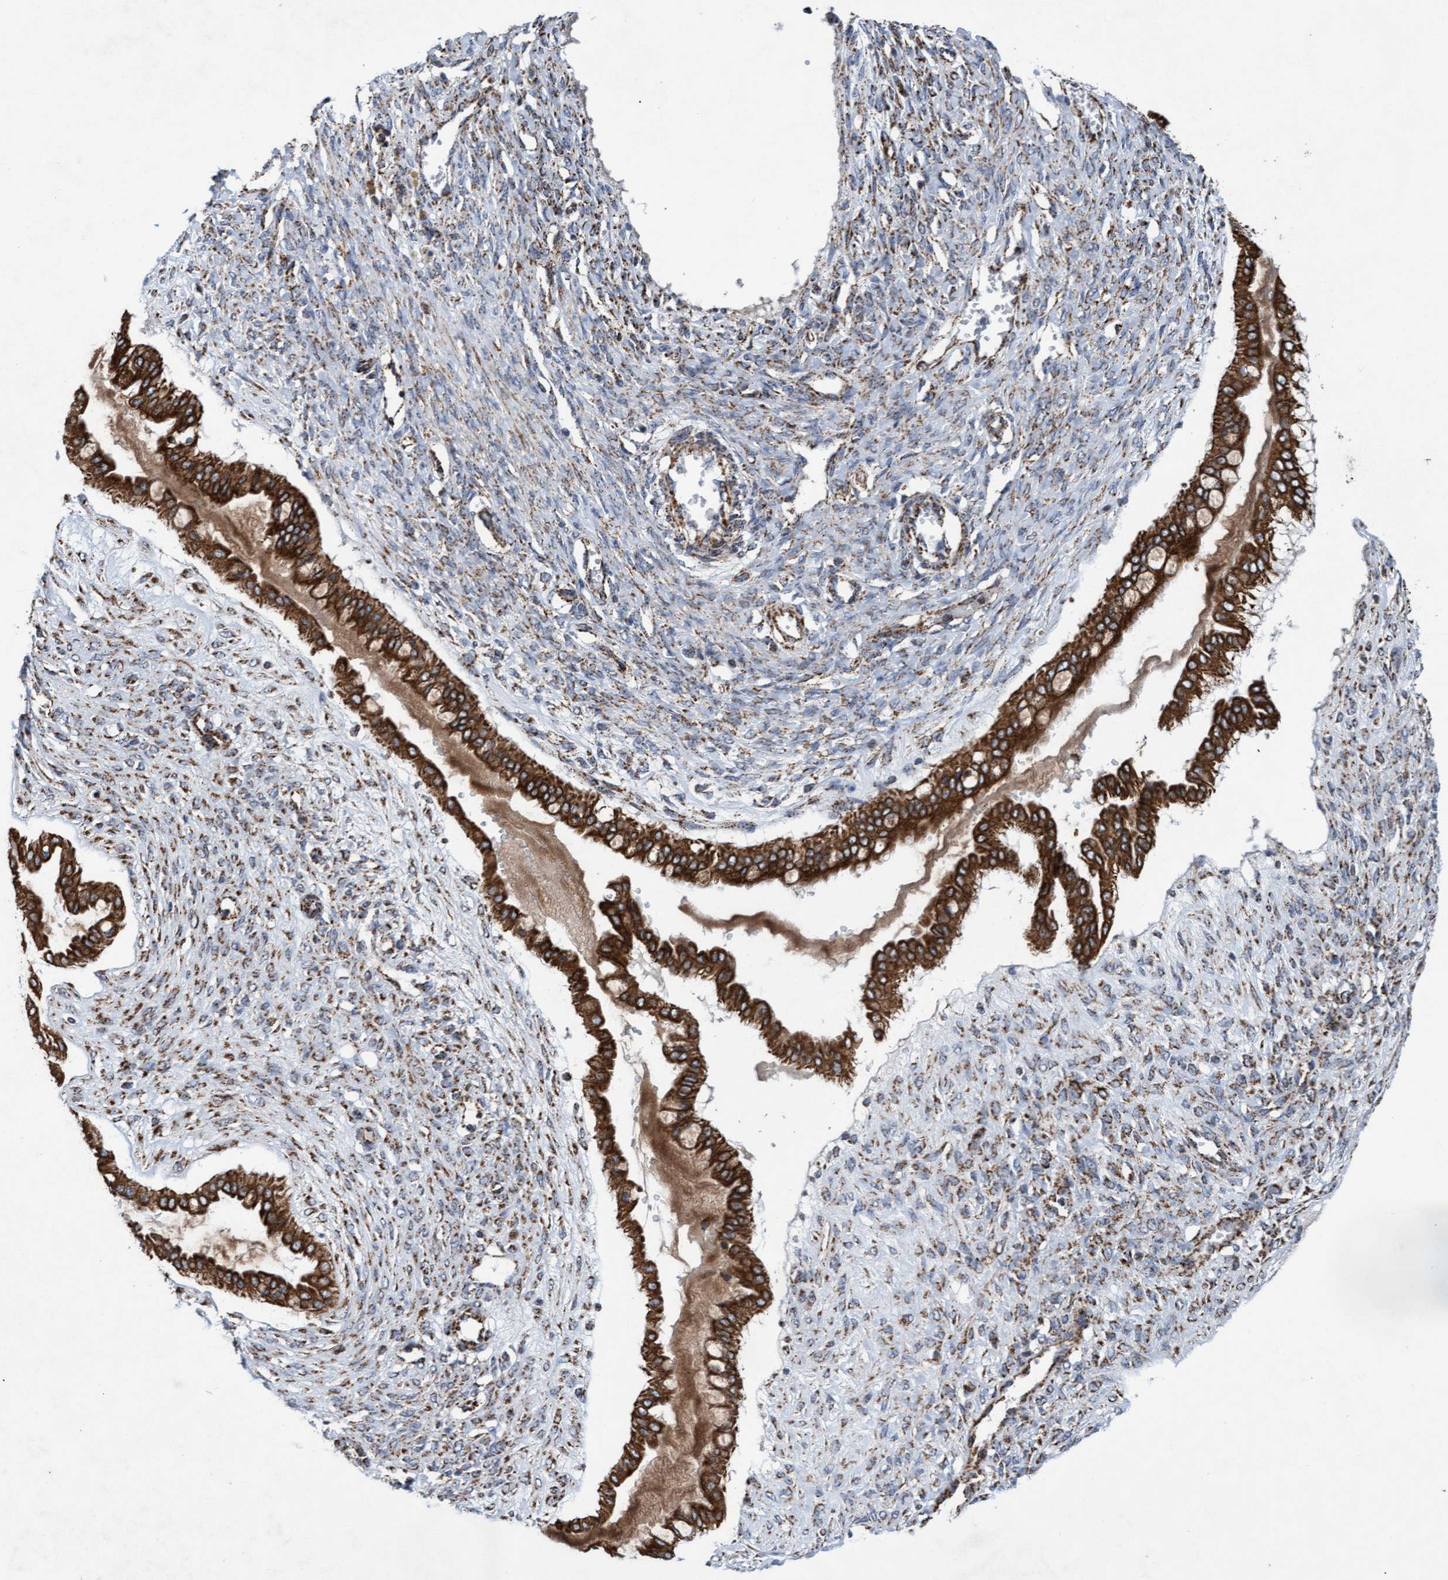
{"staining": {"intensity": "strong", "quantity": ">75%", "location": "cytoplasmic/membranous"}, "tissue": "ovarian cancer", "cell_type": "Tumor cells", "image_type": "cancer", "snomed": [{"axis": "morphology", "description": "Cystadenocarcinoma, mucinous, NOS"}, {"axis": "topography", "description": "Ovary"}], "caption": "A brown stain highlights strong cytoplasmic/membranous staining of a protein in ovarian cancer (mucinous cystadenocarcinoma) tumor cells.", "gene": "MRPL38", "patient": {"sex": "female", "age": 73}}